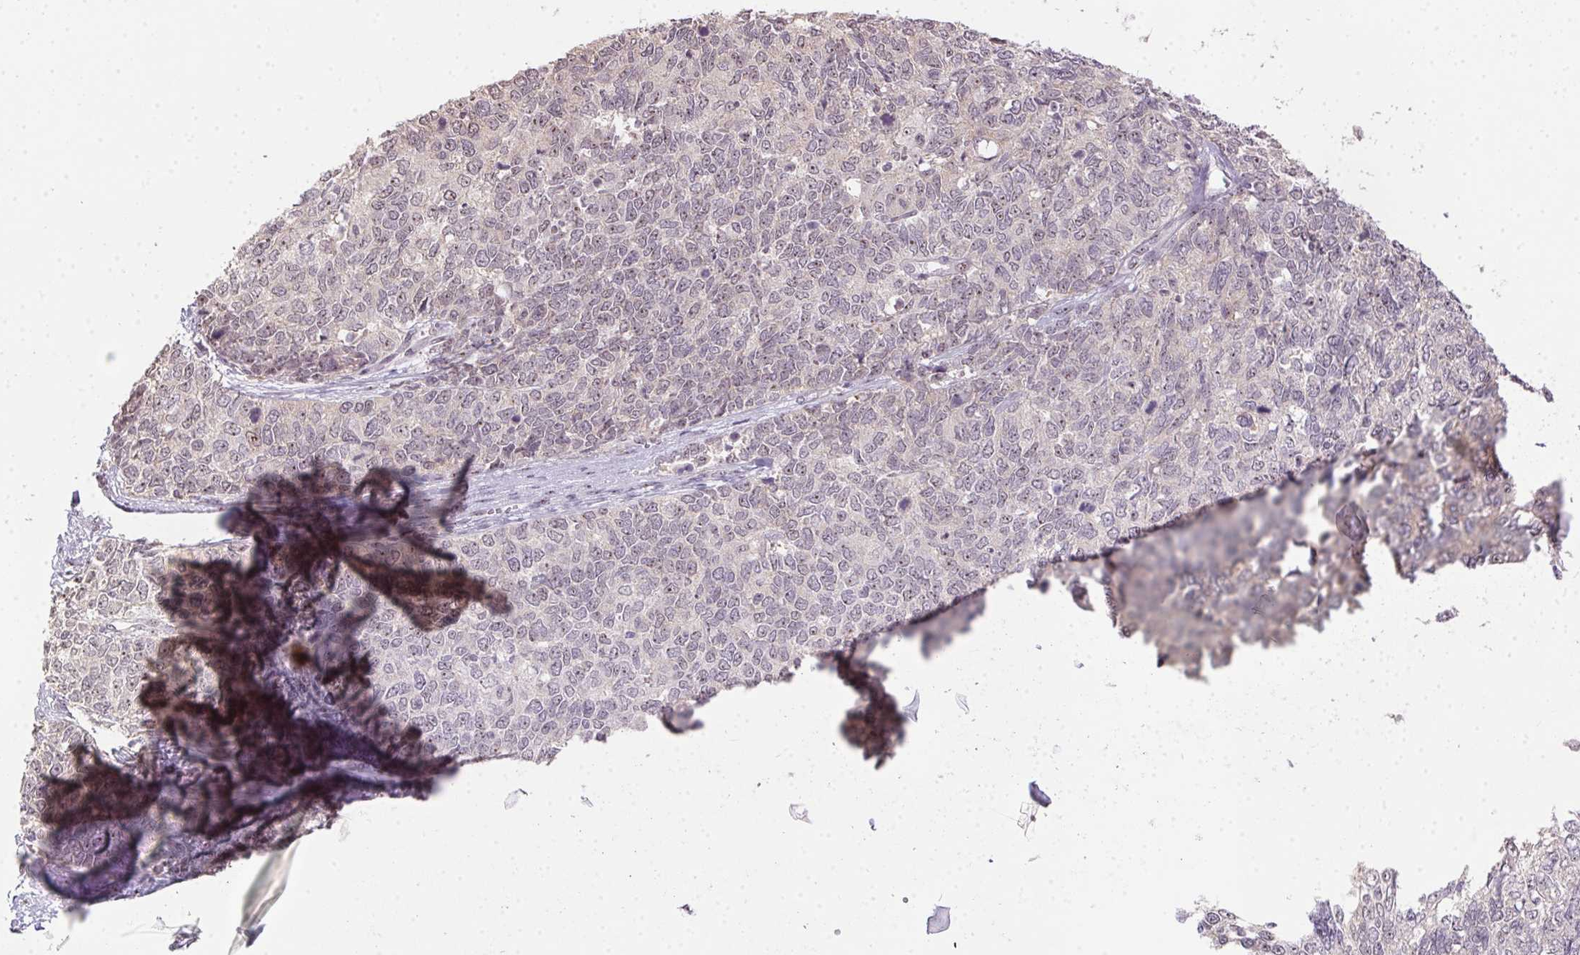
{"staining": {"intensity": "weak", "quantity": "<25%", "location": "nuclear"}, "tissue": "cervical cancer", "cell_type": "Tumor cells", "image_type": "cancer", "snomed": [{"axis": "morphology", "description": "Adenocarcinoma, NOS"}, {"axis": "topography", "description": "Cervix"}], "caption": "Adenocarcinoma (cervical) was stained to show a protein in brown. There is no significant positivity in tumor cells.", "gene": "BATF2", "patient": {"sex": "female", "age": 63}}